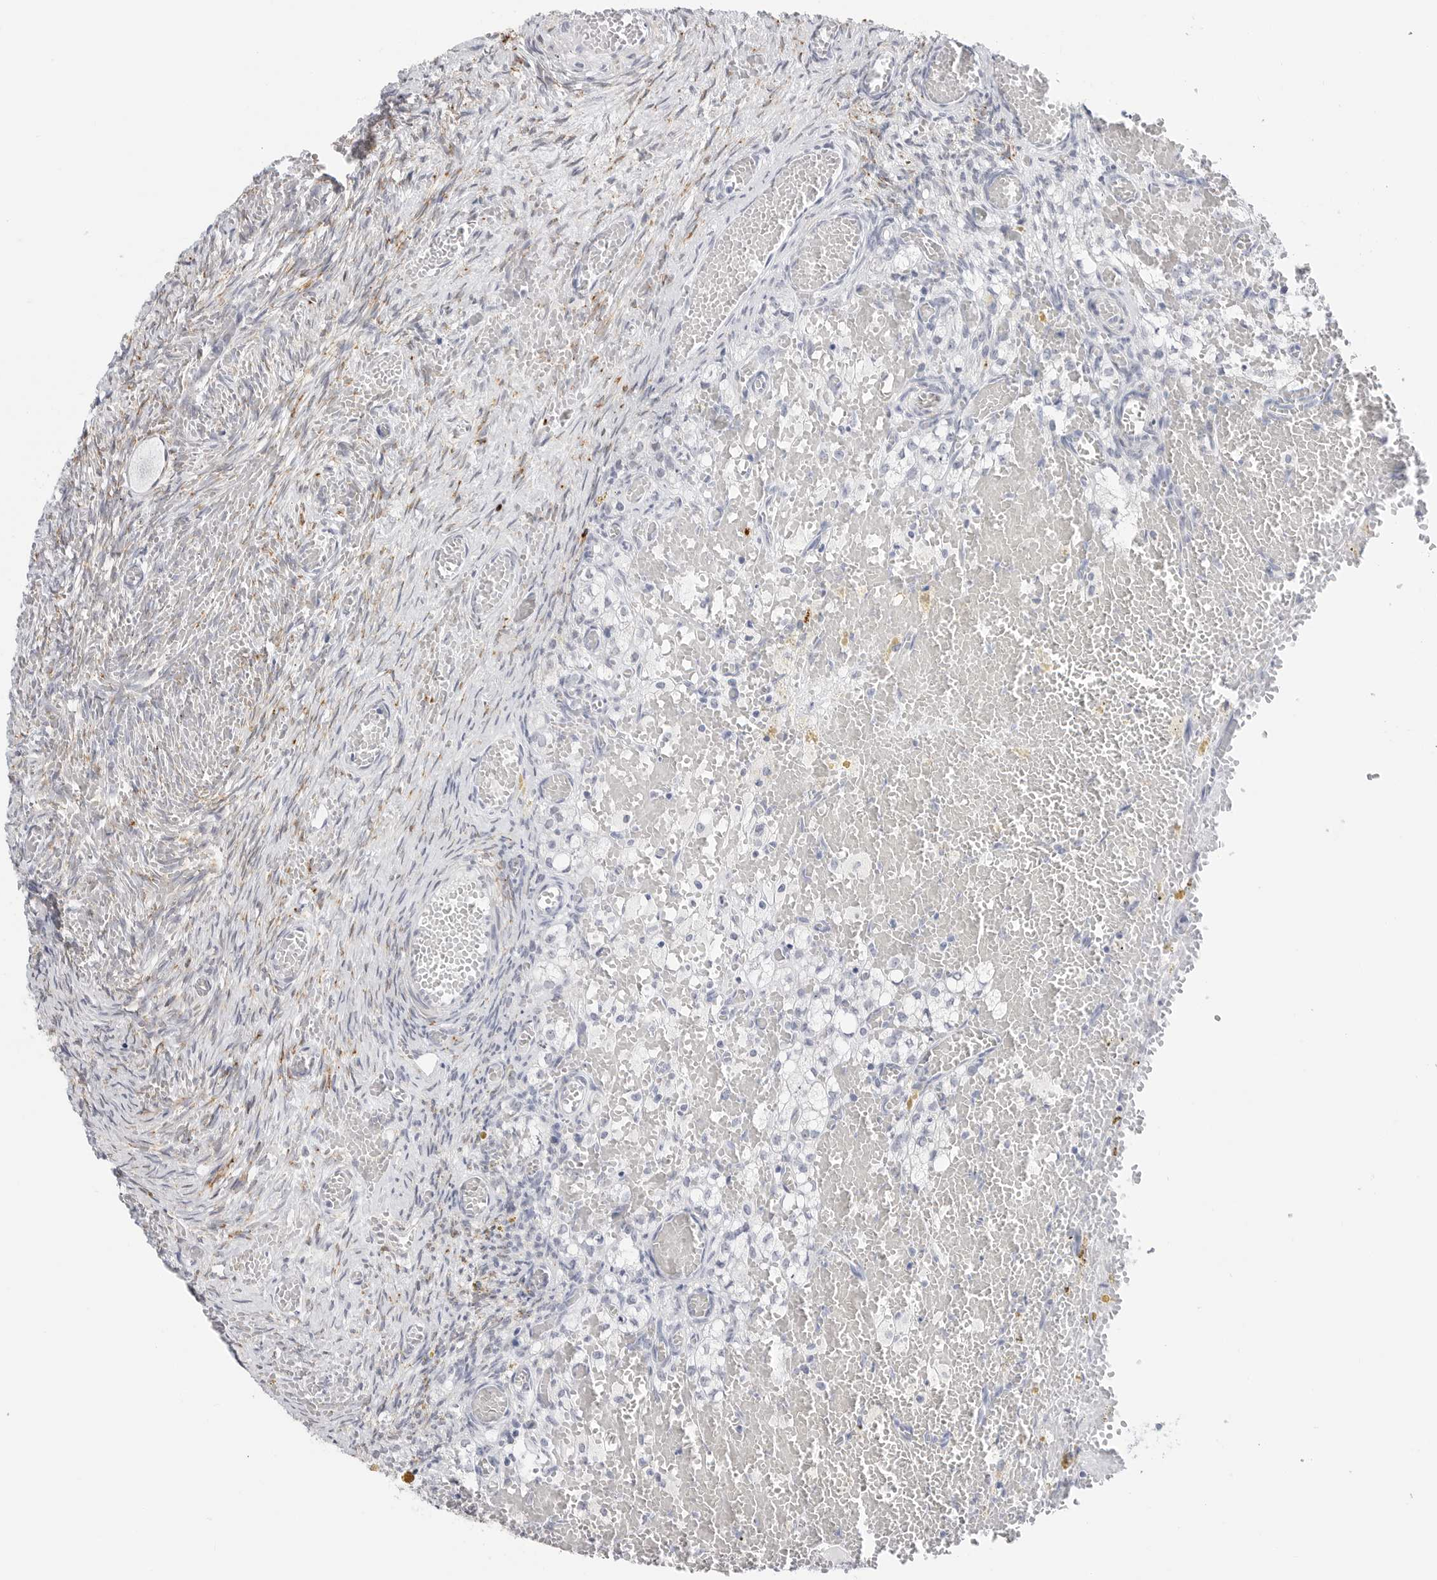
{"staining": {"intensity": "moderate", "quantity": "25%-75%", "location": "cytoplasmic/membranous"}, "tissue": "ovary", "cell_type": "Ovarian stroma cells", "image_type": "normal", "snomed": [{"axis": "morphology", "description": "Adenocarcinoma, NOS"}, {"axis": "topography", "description": "Endometrium"}], "caption": "An image of human ovary stained for a protein demonstrates moderate cytoplasmic/membranous brown staining in ovarian stroma cells. The protein of interest is stained brown, and the nuclei are stained in blue (DAB IHC with brightfield microscopy, high magnification).", "gene": "HSPB7", "patient": {"sex": "female", "age": 32}}